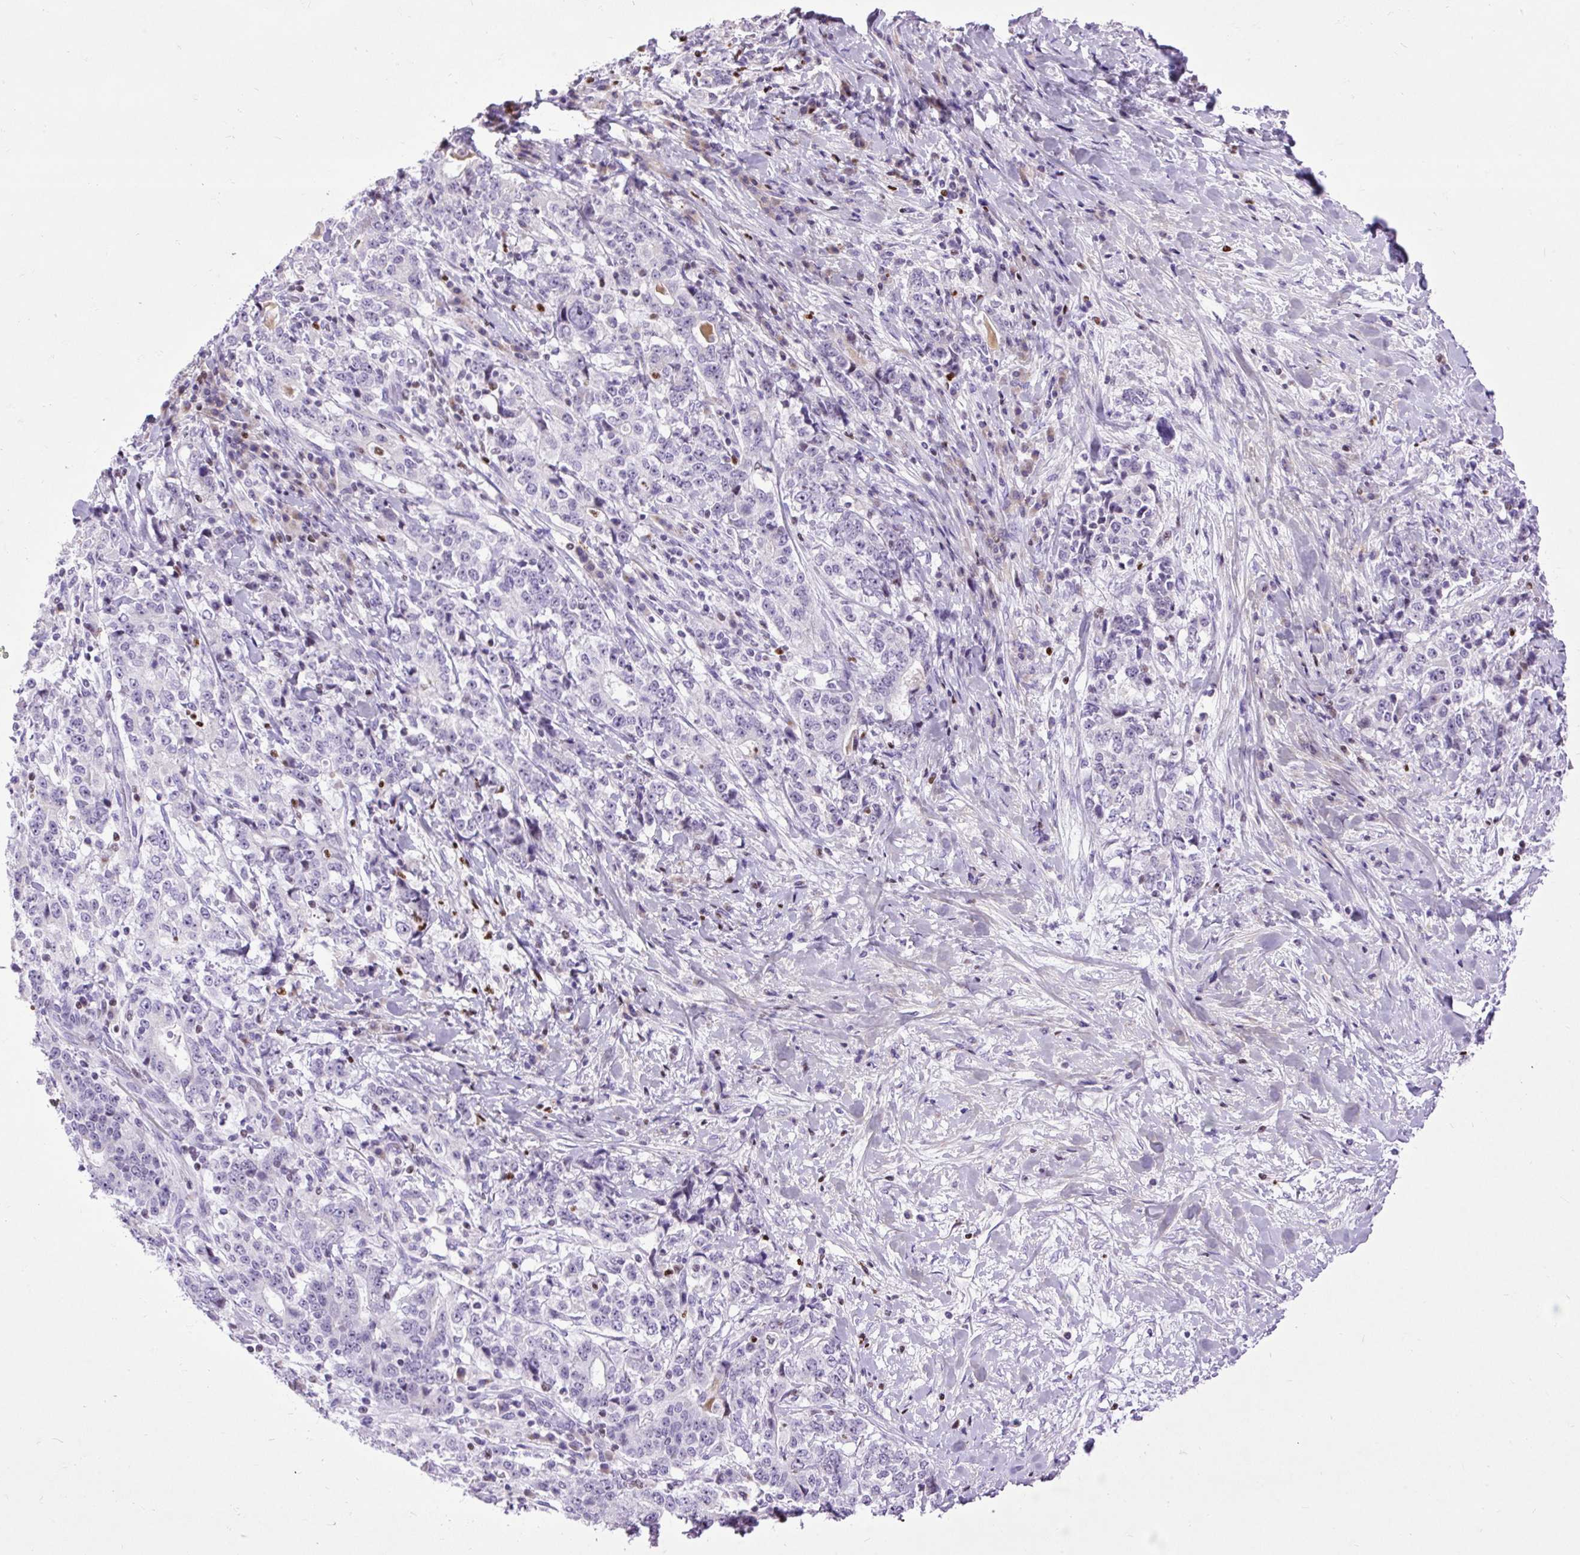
{"staining": {"intensity": "negative", "quantity": "none", "location": "none"}, "tissue": "stomach cancer", "cell_type": "Tumor cells", "image_type": "cancer", "snomed": [{"axis": "morphology", "description": "Normal tissue, NOS"}, {"axis": "morphology", "description": "Adenocarcinoma, NOS"}, {"axis": "topography", "description": "Stomach, upper"}, {"axis": "topography", "description": "Stomach"}], "caption": "Human adenocarcinoma (stomach) stained for a protein using immunohistochemistry displays no positivity in tumor cells.", "gene": "SPC24", "patient": {"sex": "male", "age": 59}}